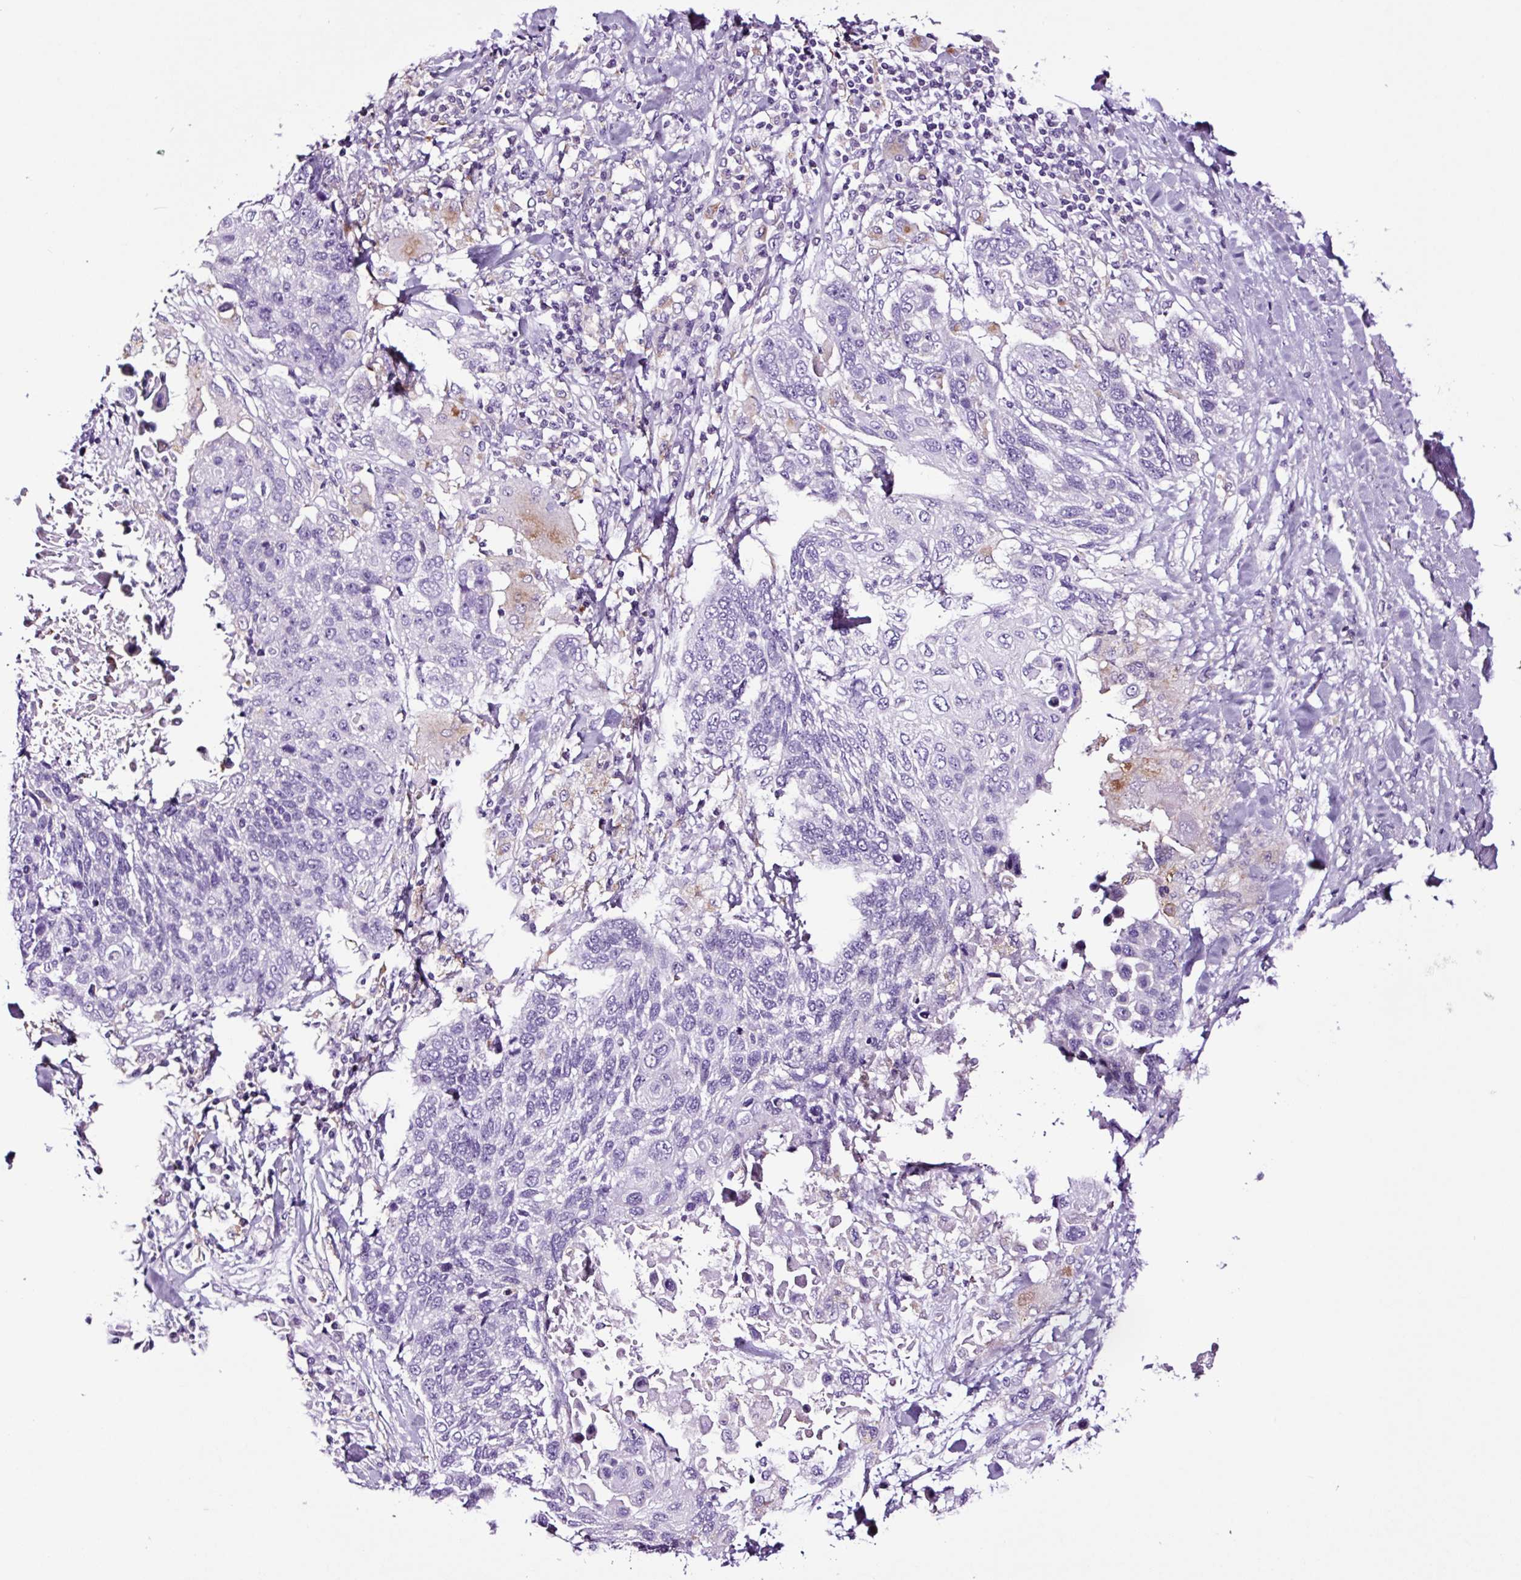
{"staining": {"intensity": "negative", "quantity": "none", "location": "none"}, "tissue": "lung cancer", "cell_type": "Tumor cells", "image_type": "cancer", "snomed": [{"axis": "morphology", "description": "Squamous cell carcinoma, NOS"}, {"axis": "topography", "description": "Lung"}], "caption": "Immunohistochemistry (IHC) photomicrograph of human squamous cell carcinoma (lung) stained for a protein (brown), which displays no staining in tumor cells.", "gene": "FBXL7", "patient": {"sex": "male", "age": 66}}